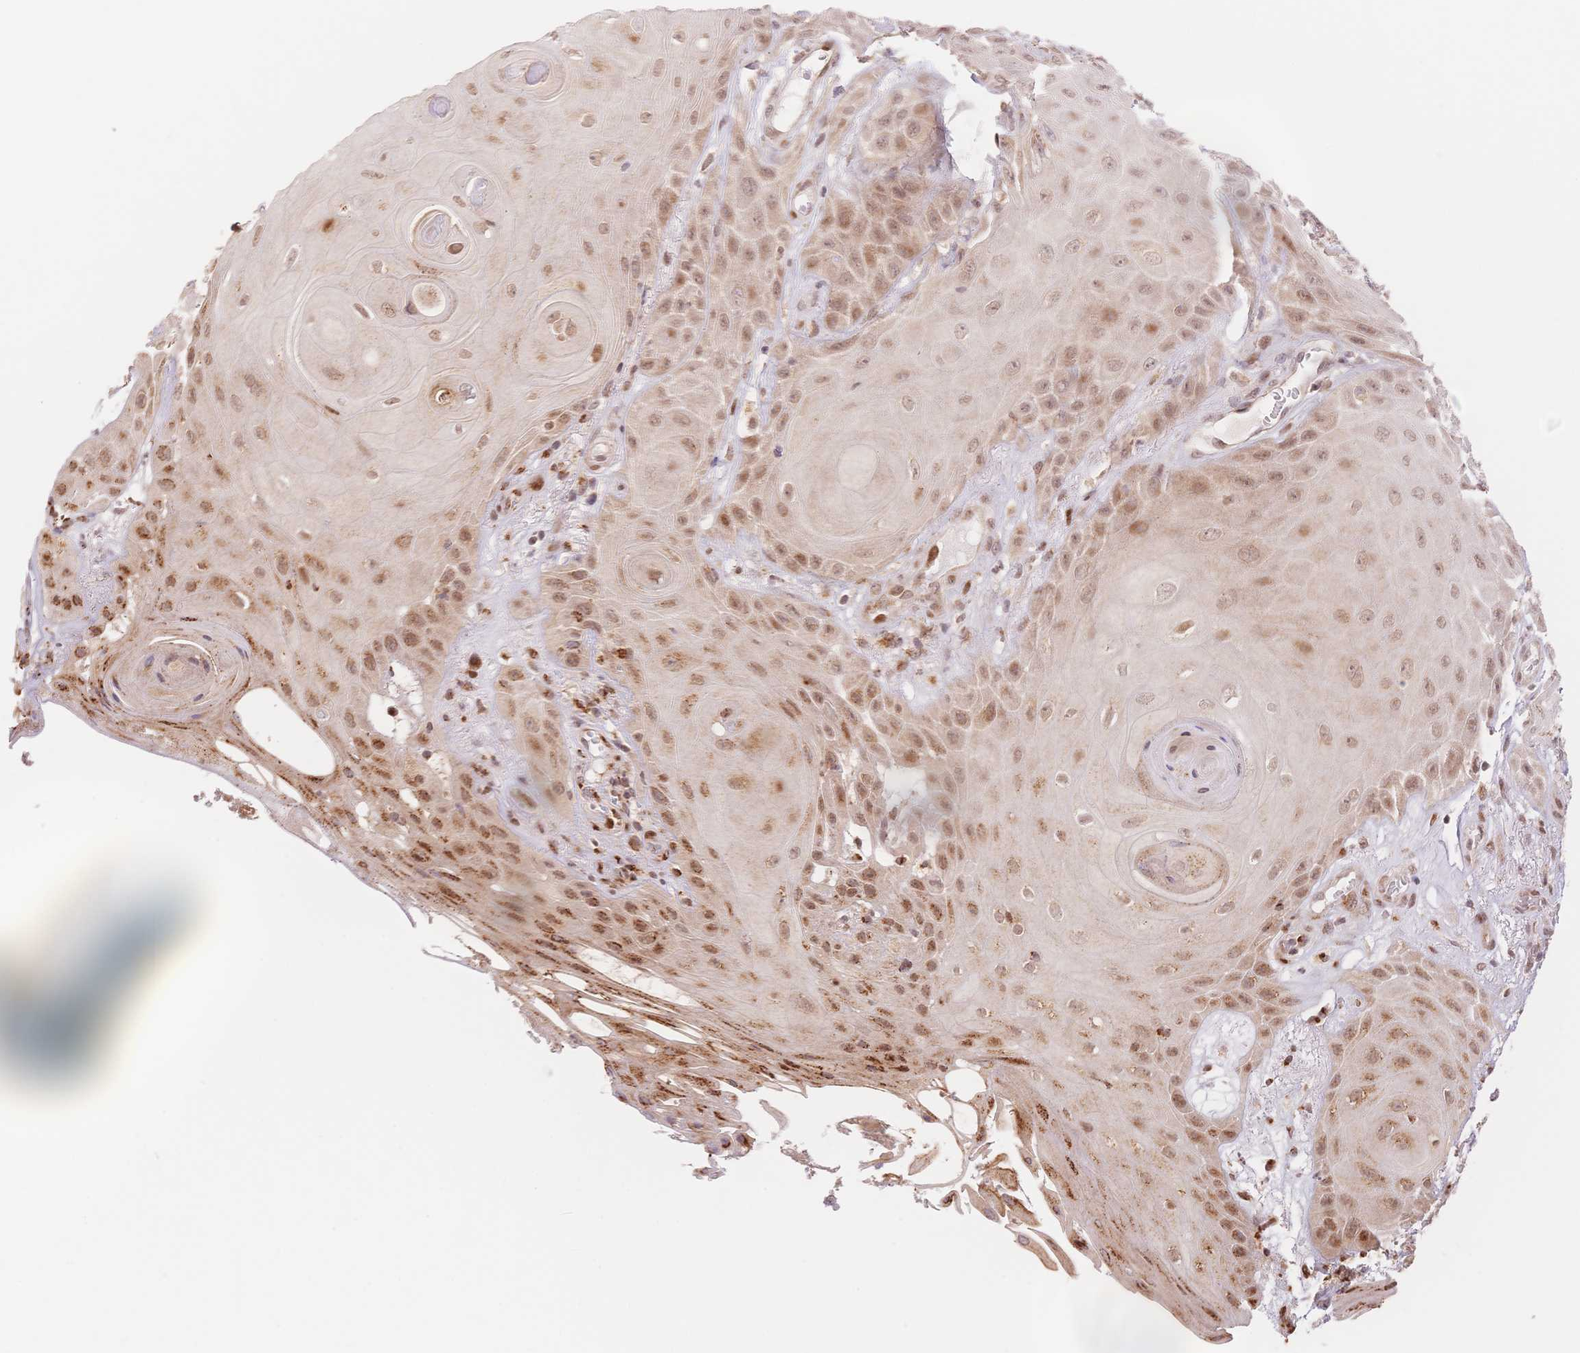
{"staining": {"intensity": "moderate", "quantity": ">75%", "location": "nuclear"}, "tissue": "skin cancer", "cell_type": "Tumor cells", "image_type": "cancer", "snomed": [{"axis": "morphology", "description": "Squamous cell carcinoma, NOS"}, {"axis": "topography", "description": "Skin"}], "caption": "Tumor cells reveal medium levels of moderate nuclear positivity in about >75% of cells in squamous cell carcinoma (skin).", "gene": "STK39", "patient": {"sex": "male", "age": 62}}